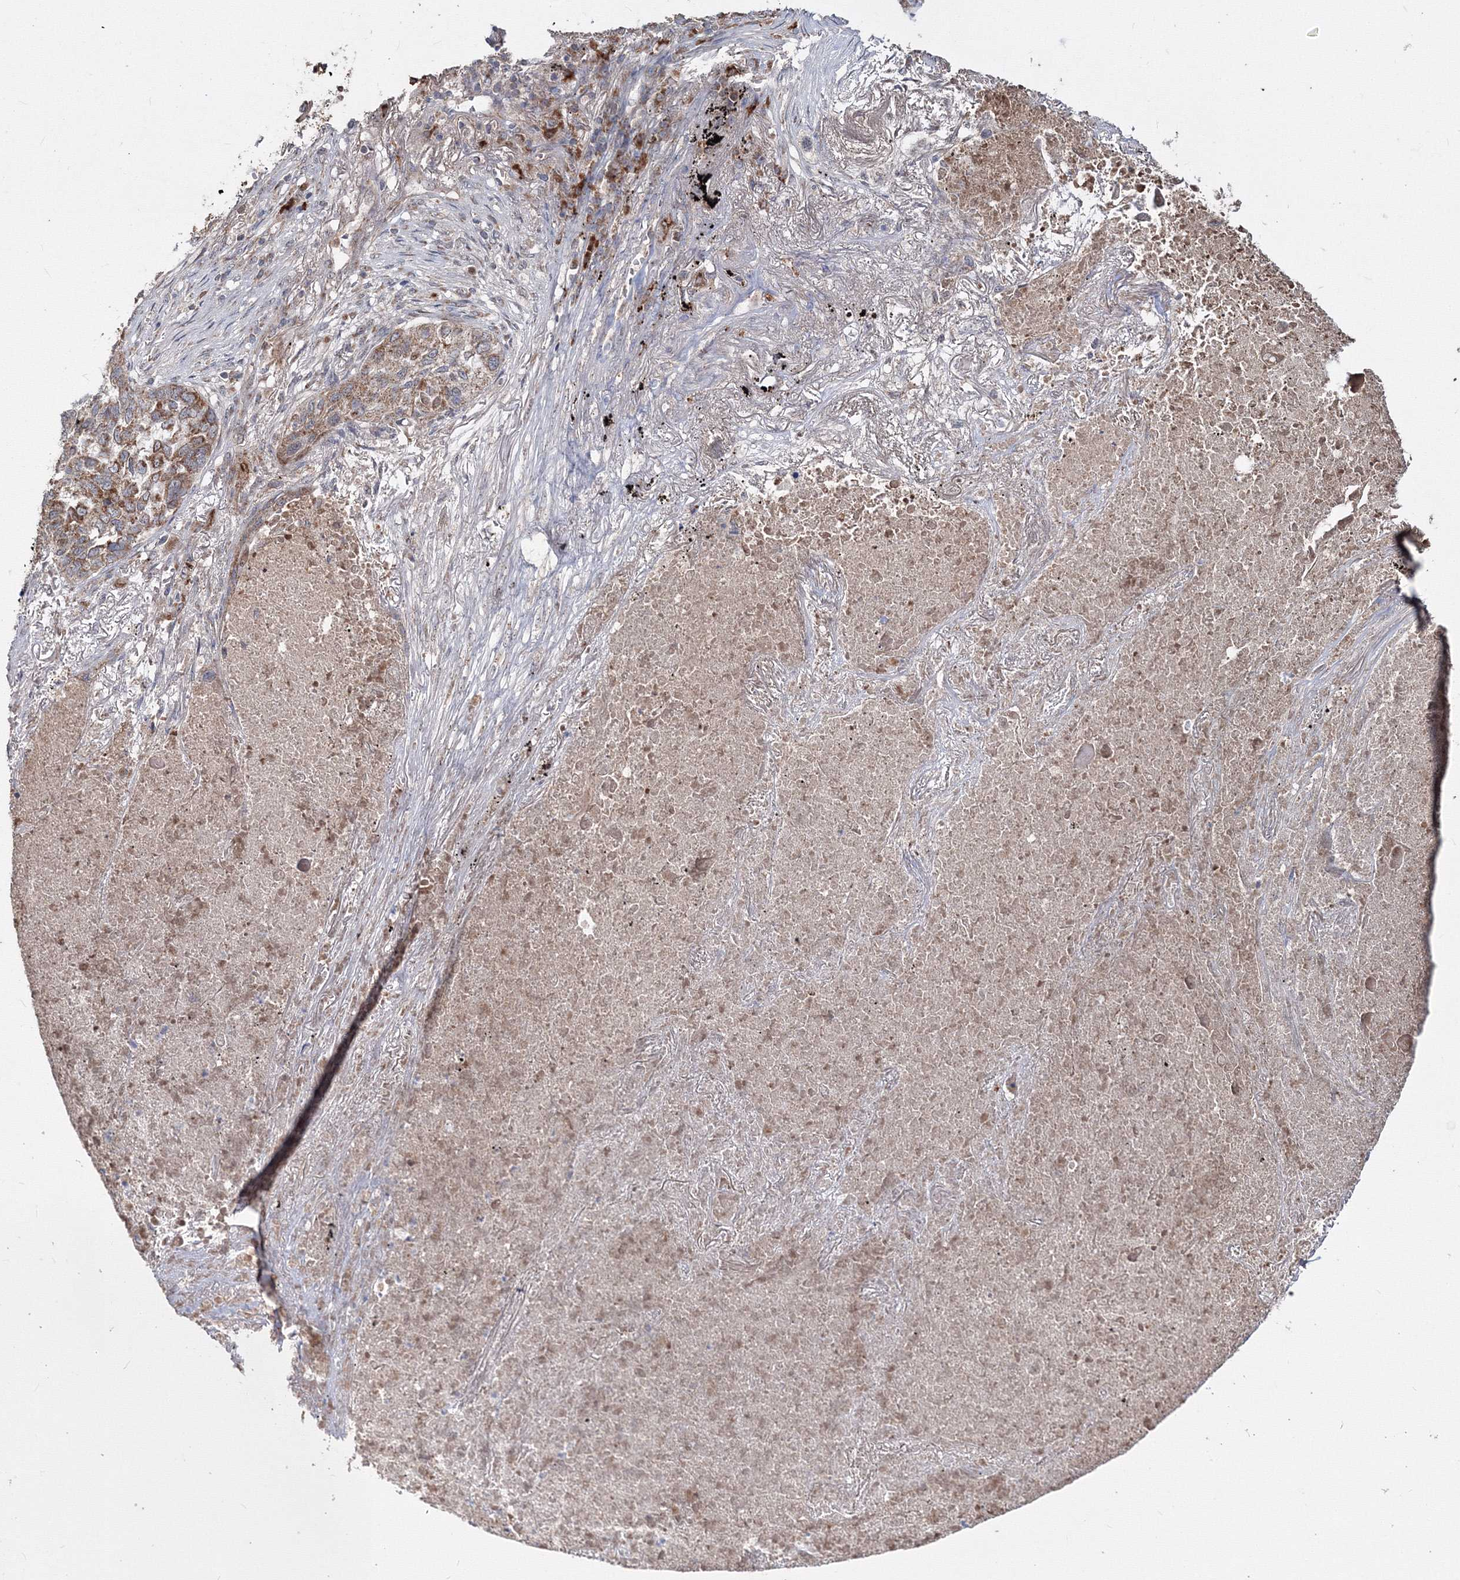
{"staining": {"intensity": "moderate", "quantity": "25%-75%", "location": "cytoplasmic/membranous"}, "tissue": "lung cancer", "cell_type": "Tumor cells", "image_type": "cancer", "snomed": [{"axis": "morphology", "description": "Squamous cell carcinoma, NOS"}, {"axis": "topography", "description": "Lung"}], "caption": "Lung cancer (squamous cell carcinoma) was stained to show a protein in brown. There is medium levels of moderate cytoplasmic/membranous staining in about 25%-75% of tumor cells. The protein of interest is shown in brown color, while the nuclei are stained blue.", "gene": "PEX13", "patient": {"sex": "female", "age": 63}}